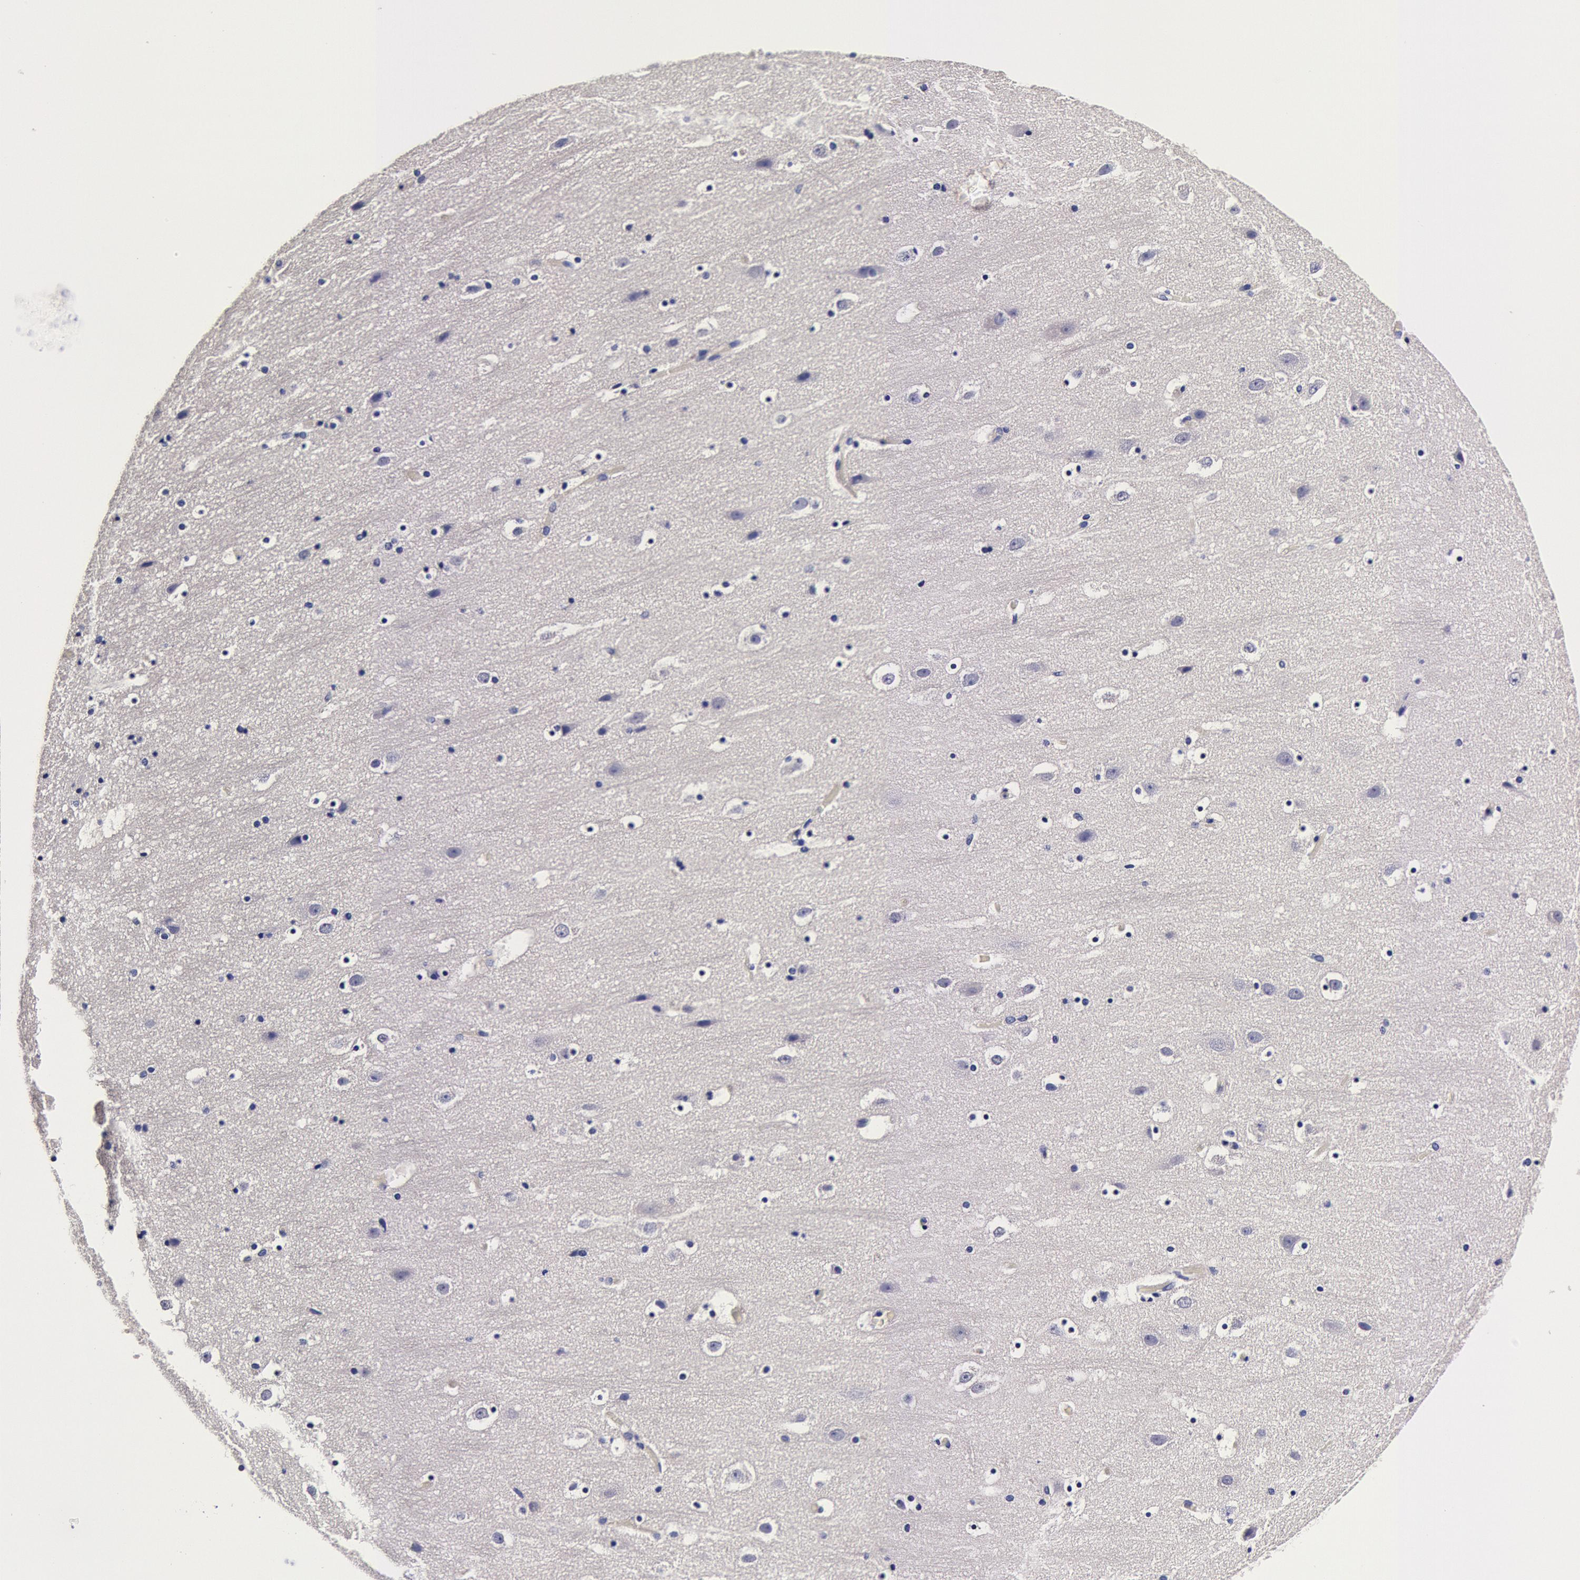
{"staining": {"intensity": "negative", "quantity": "none", "location": "none"}, "tissue": "cerebral cortex", "cell_type": "Endothelial cells", "image_type": "normal", "snomed": [{"axis": "morphology", "description": "Normal tissue, NOS"}, {"axis": "topography", "description": "Cerebral cortex"}], "caption": "There is no significant positivity in endothelial cells of cerebral cortex. The staining was performed using DAB to visualize the protein expression in brown, while the nuclei were stained in blue with hematoxylin (Magnification: 20x).", "gene": "CCDC22", "patient": {"sex": "male", "age": 45}}